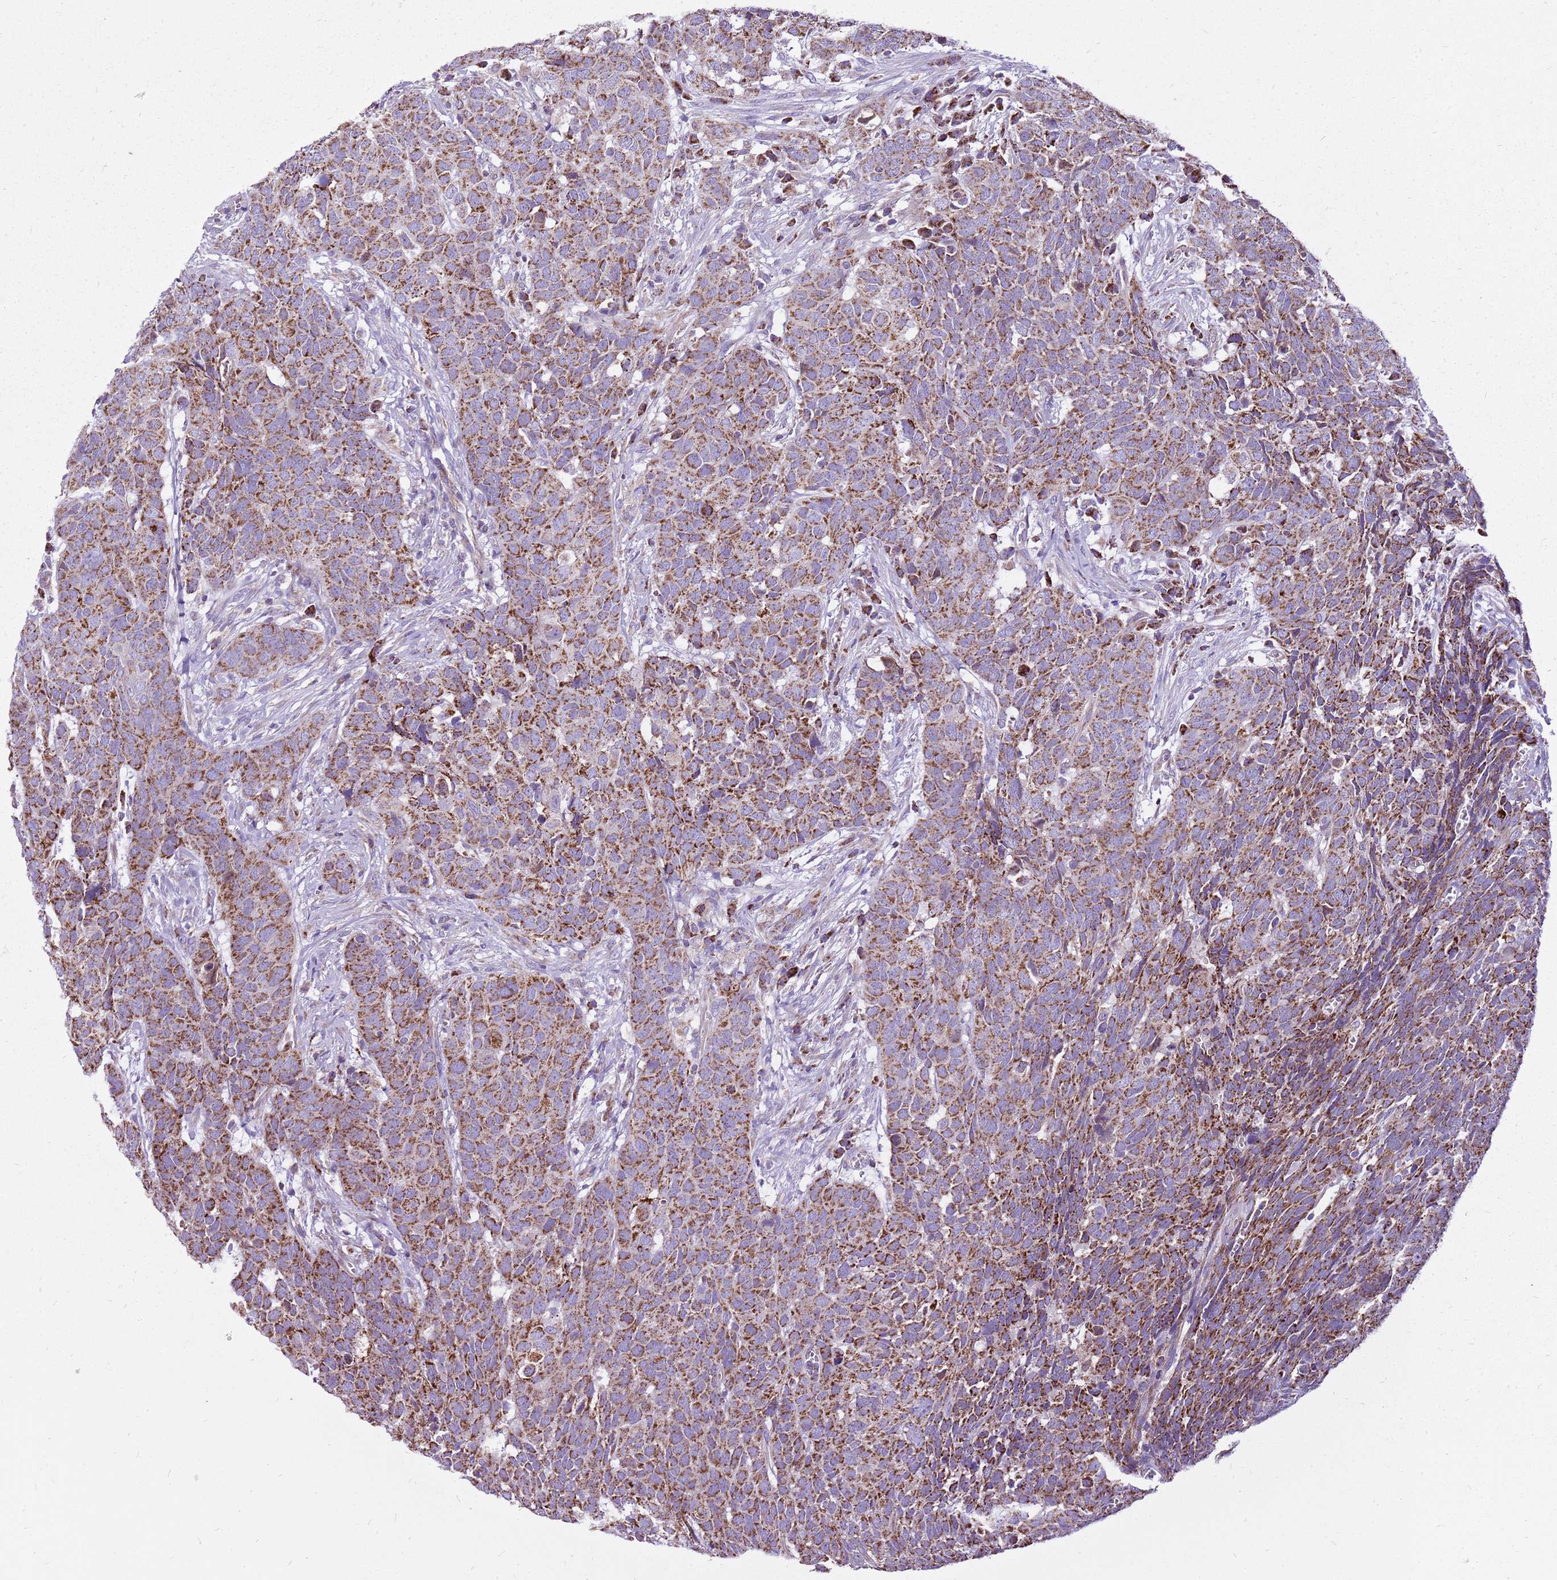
{"staining": {"intensity": "strong", "quantity": ">75%", "location": "cytoplasmic/membranous"}, "tissue": "head and neck cancer", "cell_type": "Tumor cells", "image_type": "cancer", "snomed": [{"axis": "morphology", "description": "Squamous cell carcinoma, NOS"}, {"axis": "topography", "description": "Head-Neck"}], "caption": "Head and neck squamous cell carcinoma stained with a protein marker displays strong staining in tumor cells.", "gene": "GCDH", "patient": {"sex": "male", "age": 66}}